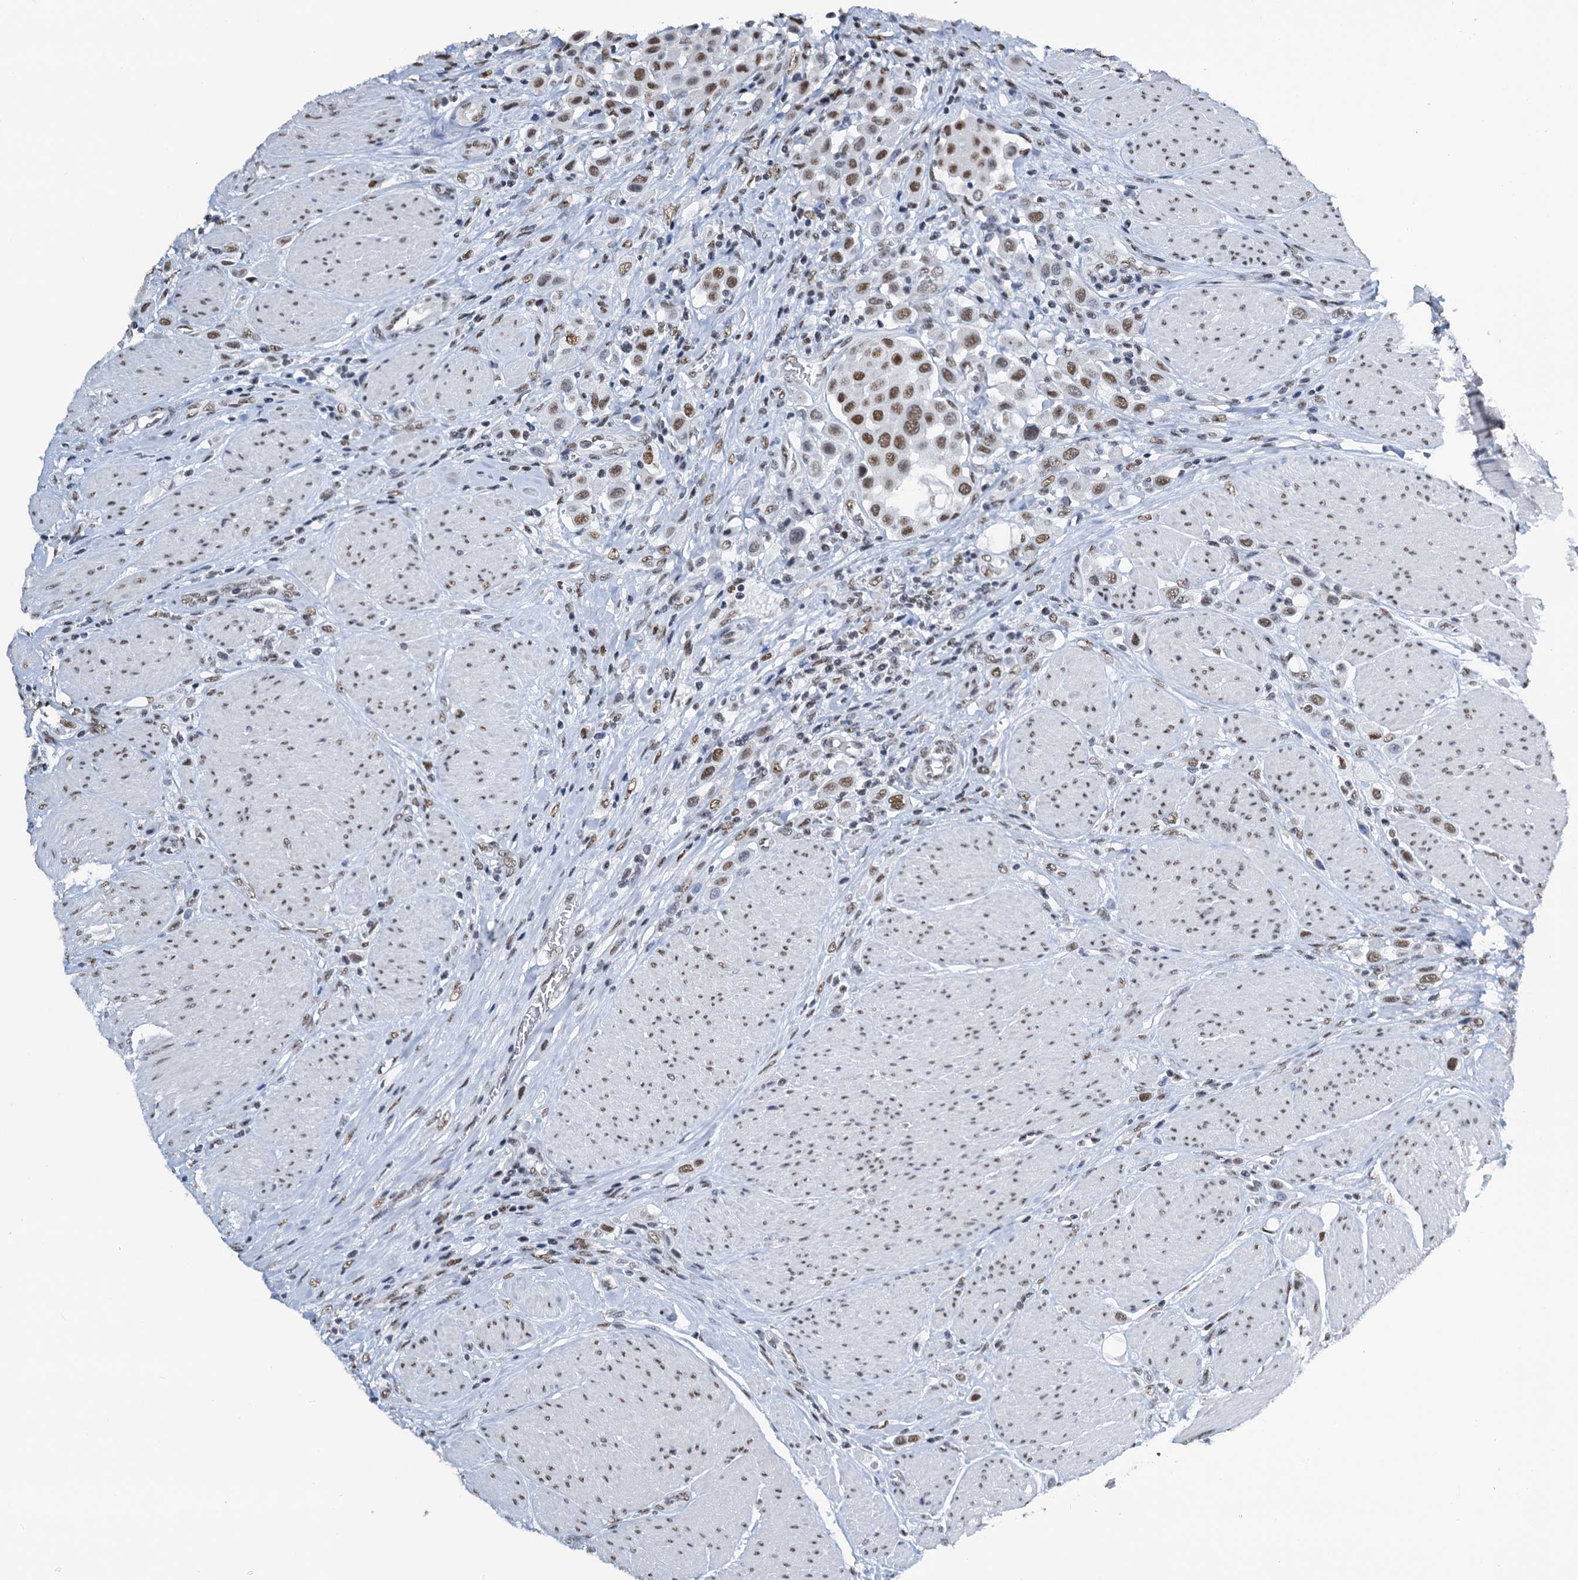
{"staining": {"intensity": "moderate", "quantity": ">75%", "location": "nuclear"}, "tissue": "urothelial cancer", "cell_type": "Tumor cells", "image_type": "cancer", "snomed": [{"axis": "morphology", "description": "Urothelial carcinoma, High grade"}, {"axis": "topography", "description": "Urinary bladder"}], "caption": "Urothelial cancer stained for a protein (brown) demonstrates moderate nuclear positive expression in approximately >75% of tumor cells.", "gene": "SLTM", "patient": {"sex": "male", "age": 50}}